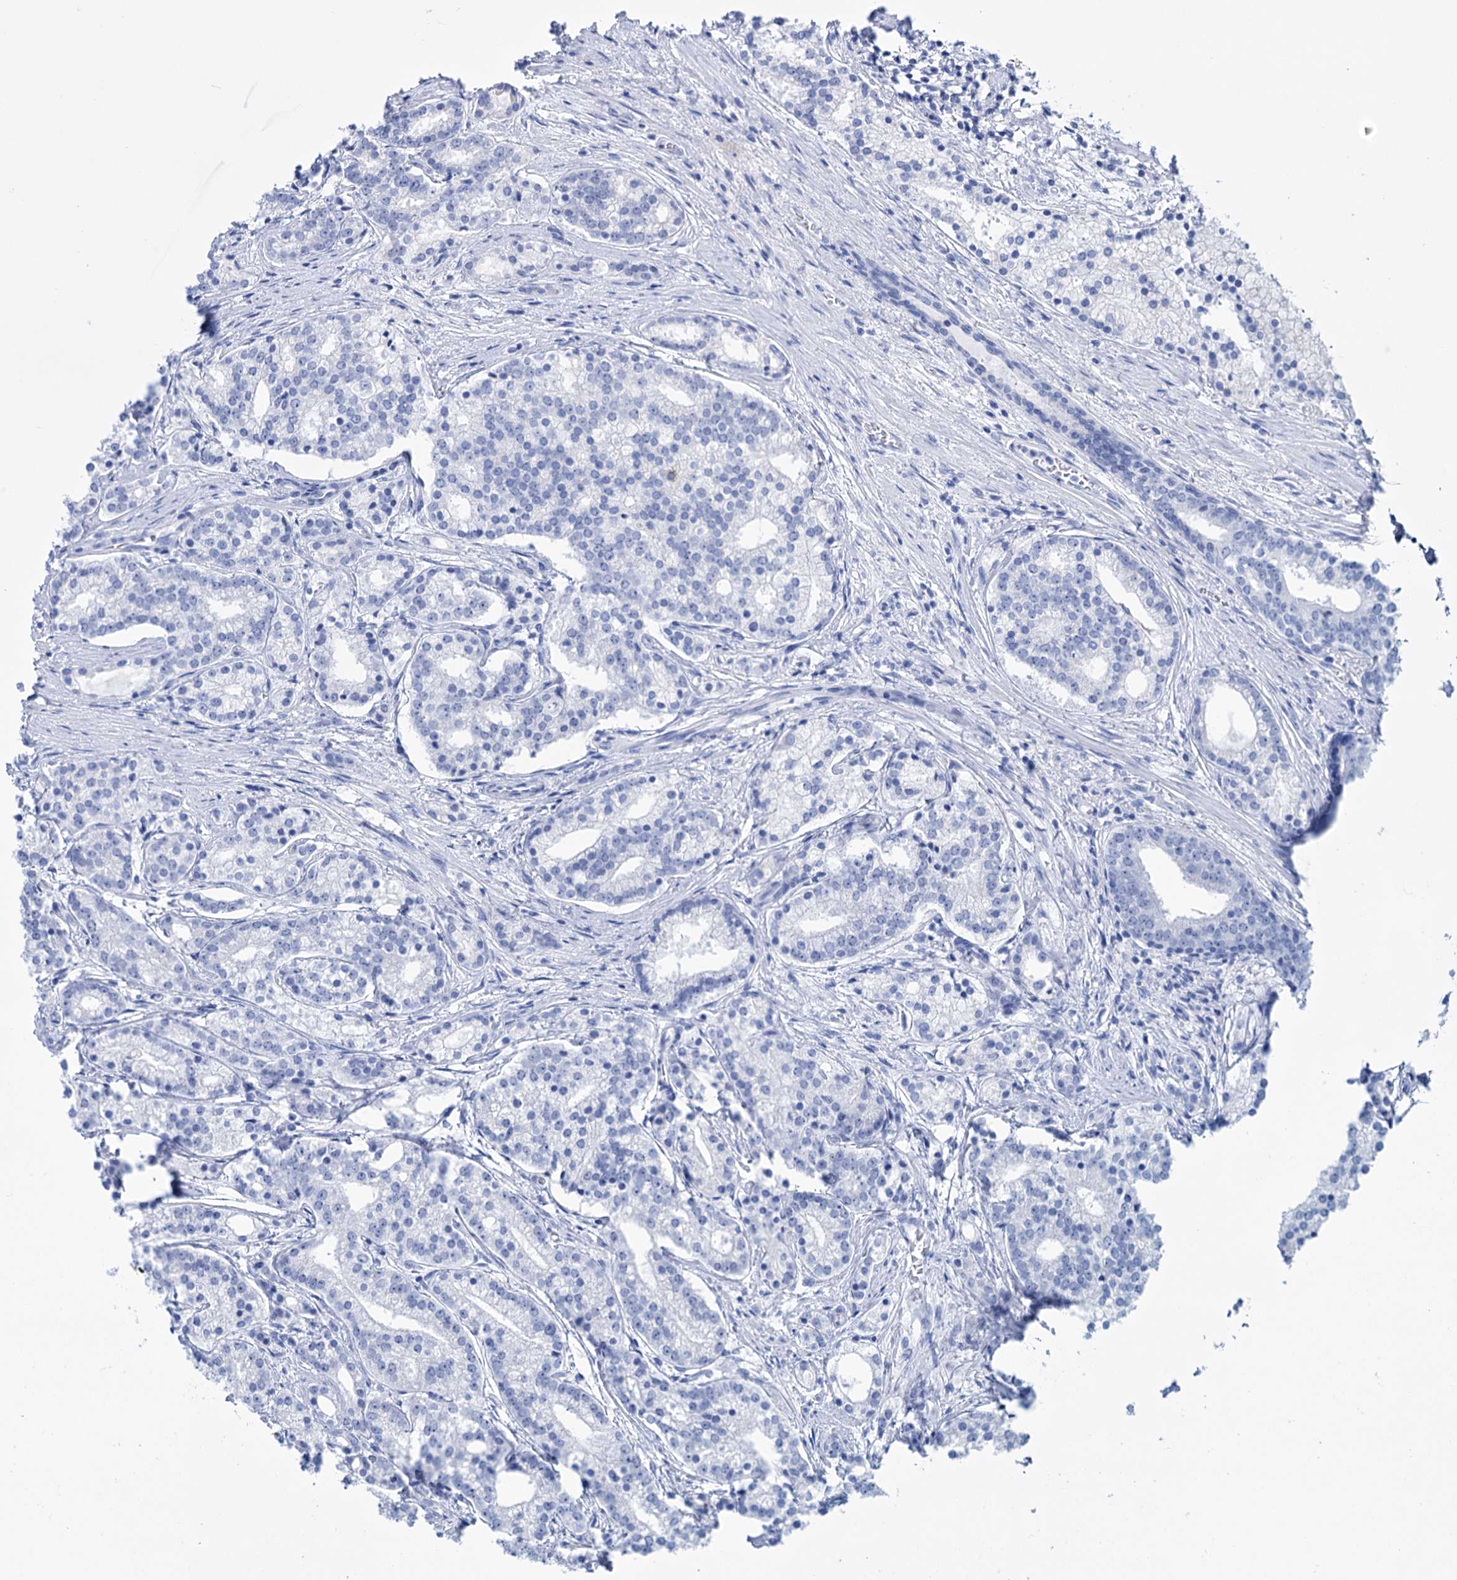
{"staining": {"intensity": "negative", "quantity": "none", "location": "none"}, "tissue": "prostate cancer", "cell_type": "Tumor cells", "image_type": "cancer", "snomed": [{"axis": "morphology", "description": "Adenocarcinoma, Low grade"}, {"axis": "topography", "description": "Prostate"}], "caption": "A histopathology image of human adenocarcinoma (low-grade) (prostate) is negative for staining in tumor cells.", "gene": "FBXW12", "patient": {"sex": "male", "age": 71}}